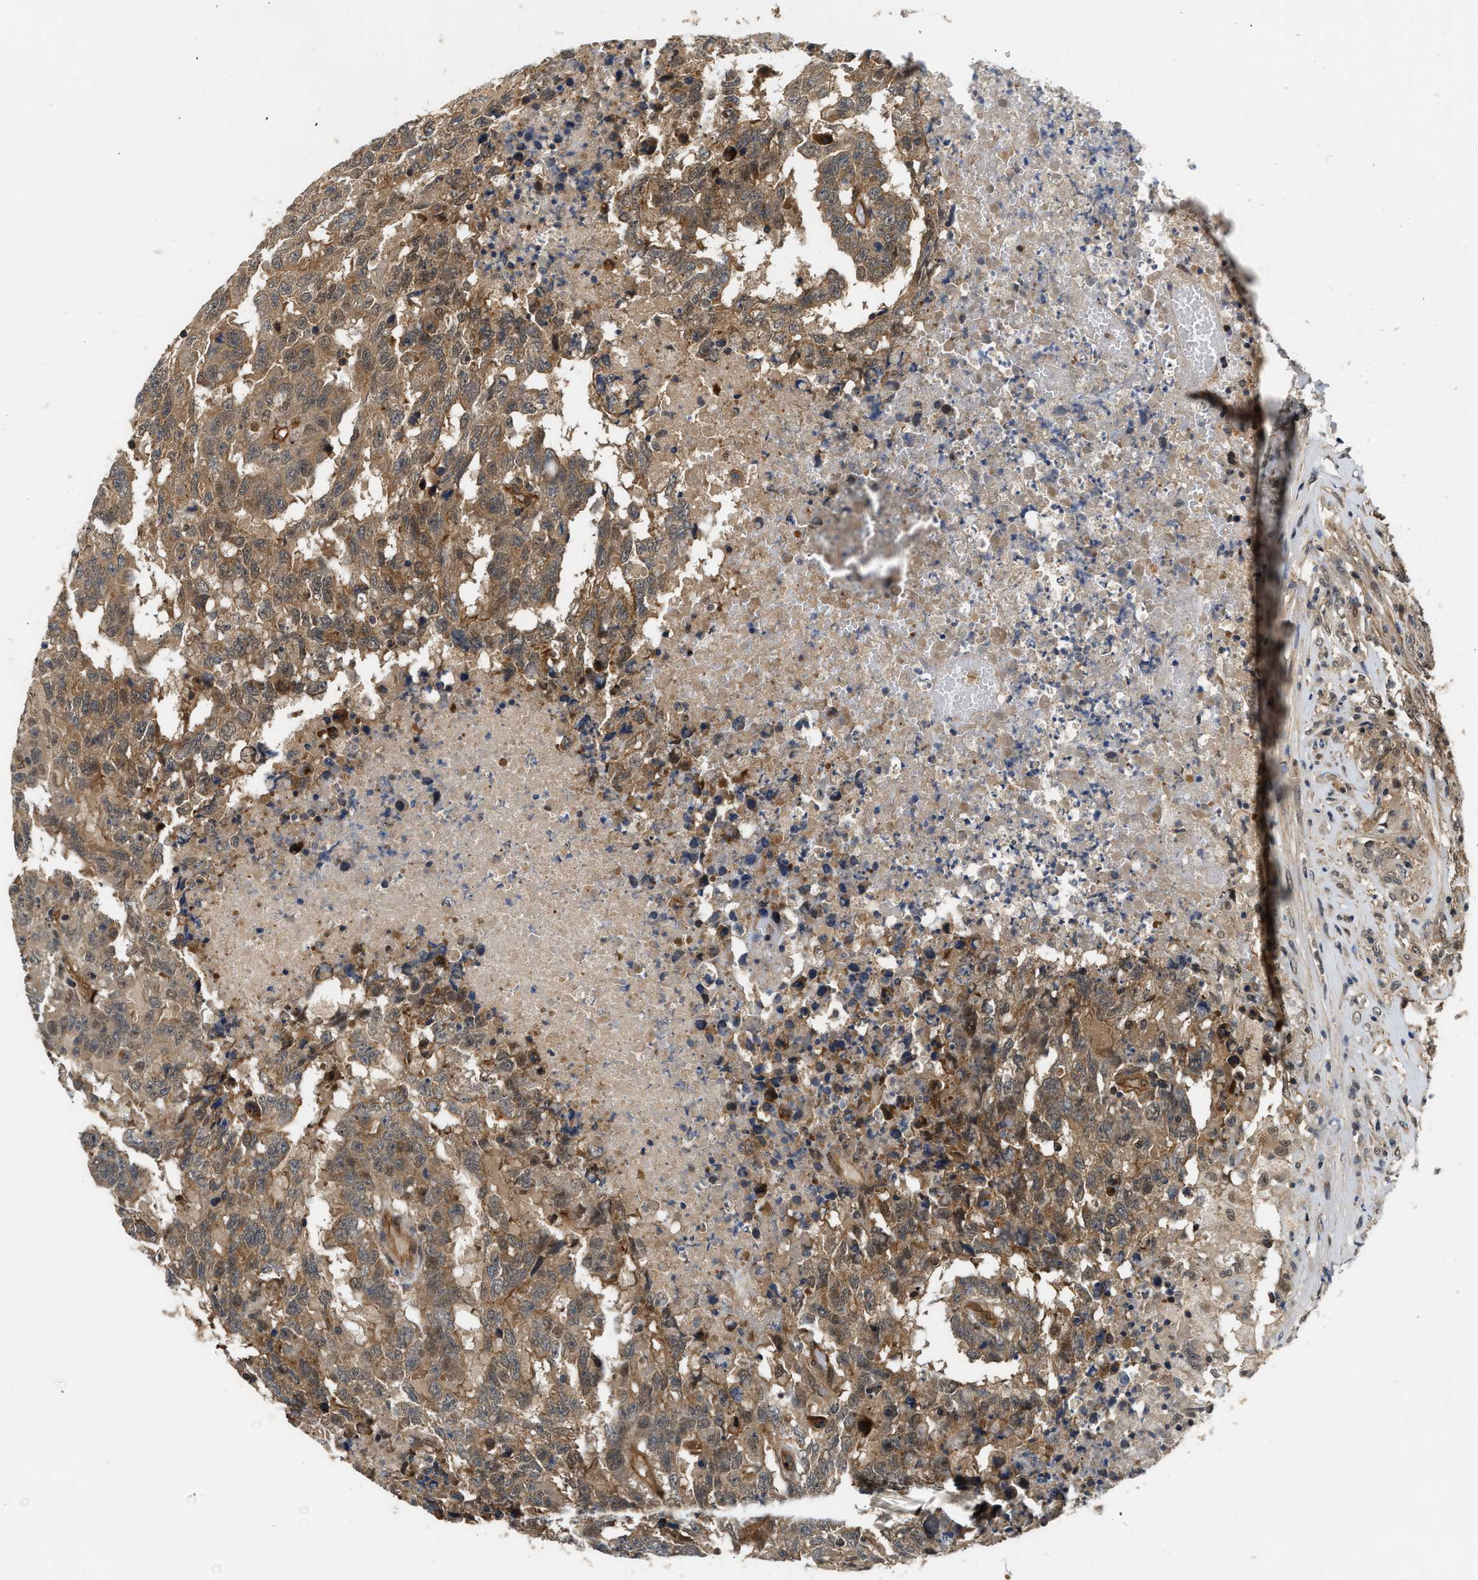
{"staining": {"intensity": "weak", "quantity": ">75%", "location": "cytoplasmic/membranous"}, "tissue": "testis cancer", "cell_type": "Tumor cells", "image_type": "cancer", "snomed": [{"axis": "morphology", "description": "Necrosis, NOS"}, {"axis": "morphology", "description": "Carcinoma, Embryonal, NOS"}, {"axis": "topography", "description": "Testis"}], "caption": "Immunohistochemical staining of testis cancer exhibits weak cytoplasmic/membranous protein expression in approximately >75% of tumor cells.", "gene": "COPS2", "patient": {"sex": "male", "age": 19}}